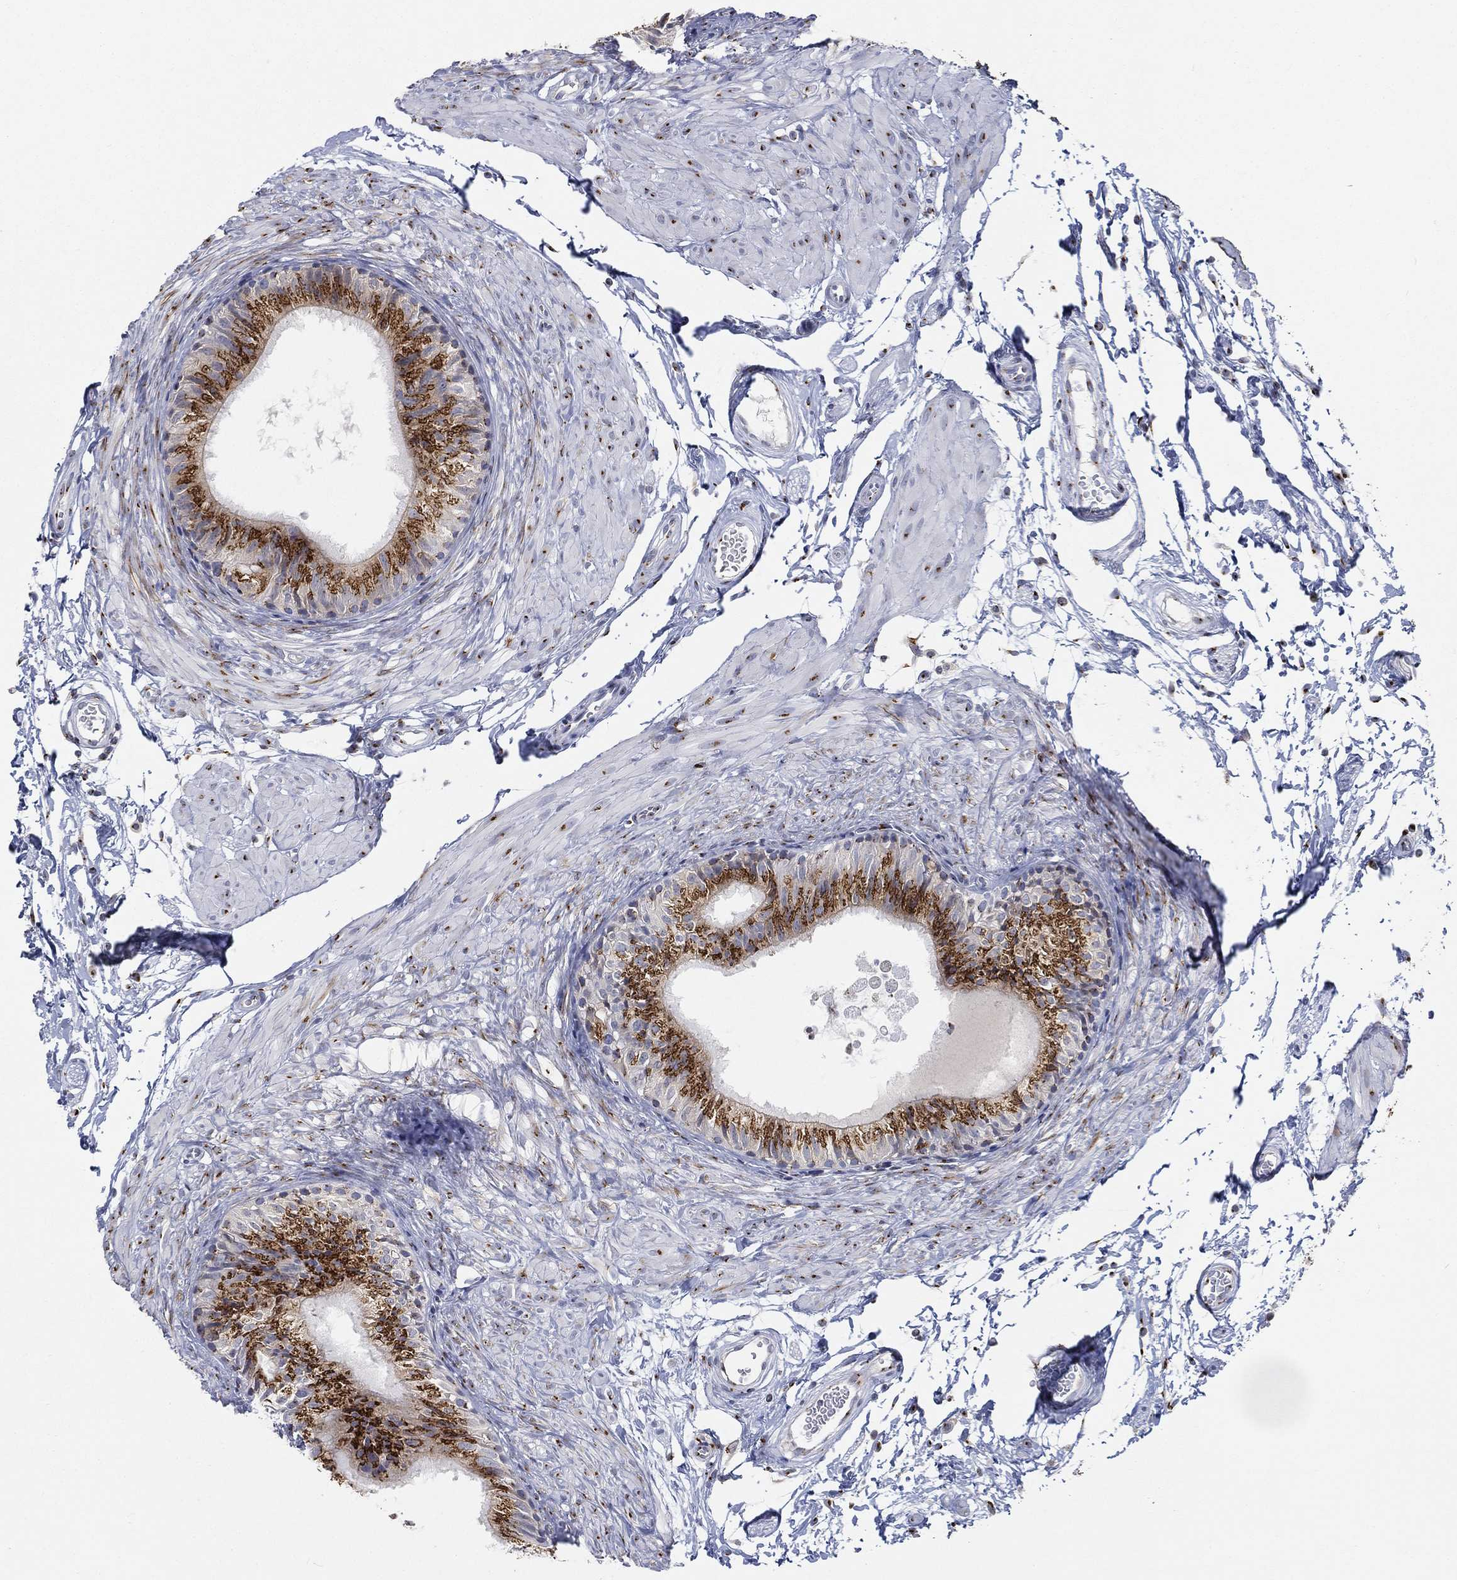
{"staining": {"intensity": "strong", "quantity": ">75%", "location": "cytoplasmic/membranous"}, "tissue": "epididymis", "cell_type": "Glandular cells", "image_type": "normal", "snomed": [{"axis": "morphology", "description": "Normal tissue, NOS"}, {"axis": "topography", "description": "Epididymis"}], "caption": "An image showing strong cytoplasmic/membranous staining in approximately >75% of glandular cells in benign epididymis, as visualized by brown immunohistochemical staining.", "gene": "TICAM1", "patient": {"sex": "male", "age": 22}}